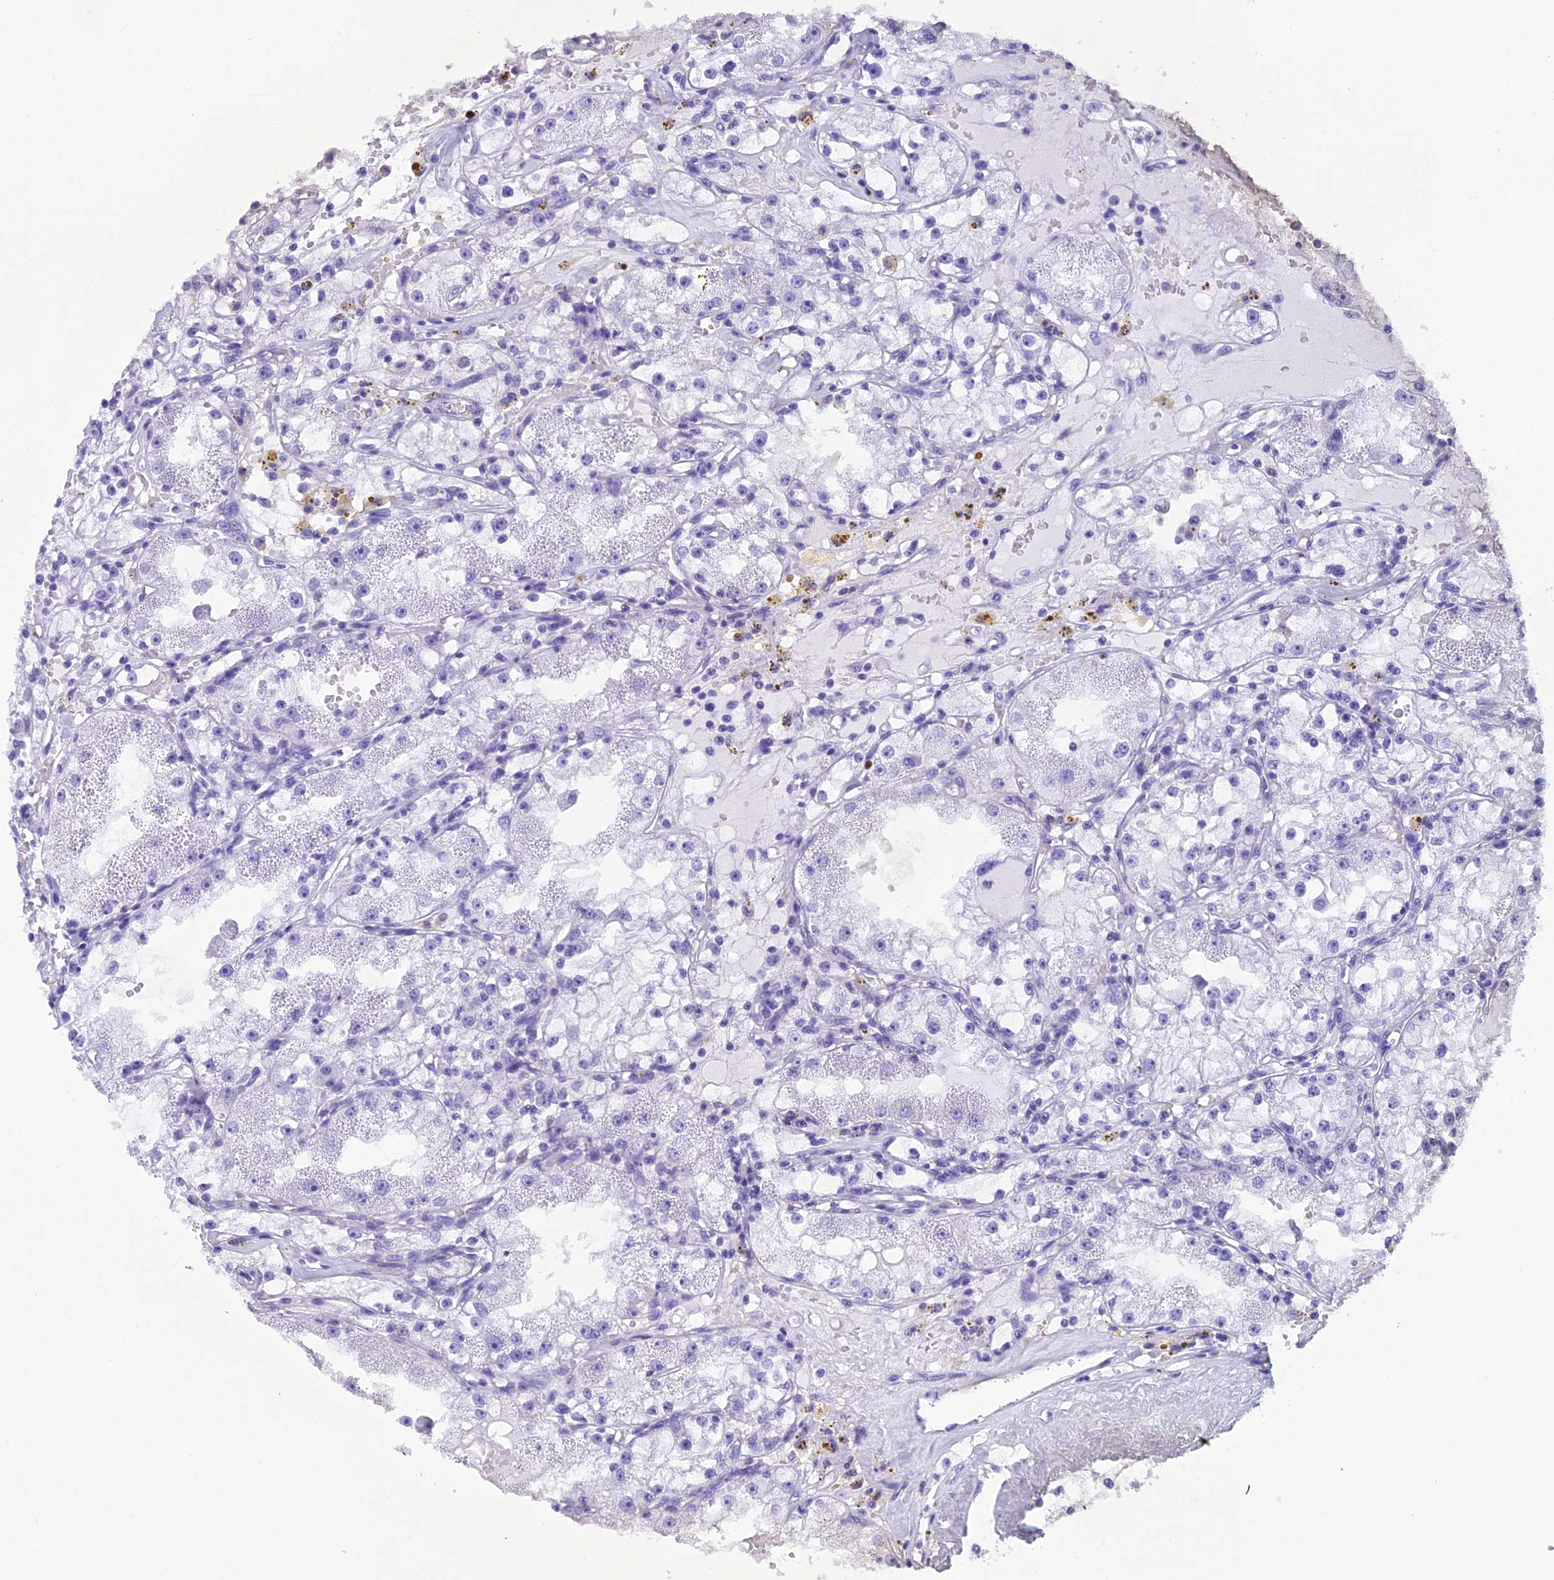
{"staining": {"intensity": "negative", "quantity": "none", "location": "none"}, "tissue": "renal cancer", "cell_type": "Tumor cells", "image_type": "cancer", "snomed": [{"axis": "morphology", "description": "Adenocarcinoma, NOS"}, {"axis": "topography", "description": "Kidney"}], "caption": "Image shows no significant protein staining in tumor cells of renal cancer (adenocarcinoma). Nuclei are stained in blue.", "gene": "GRWD1", "patient": {"sex": "male", "age": 56}}